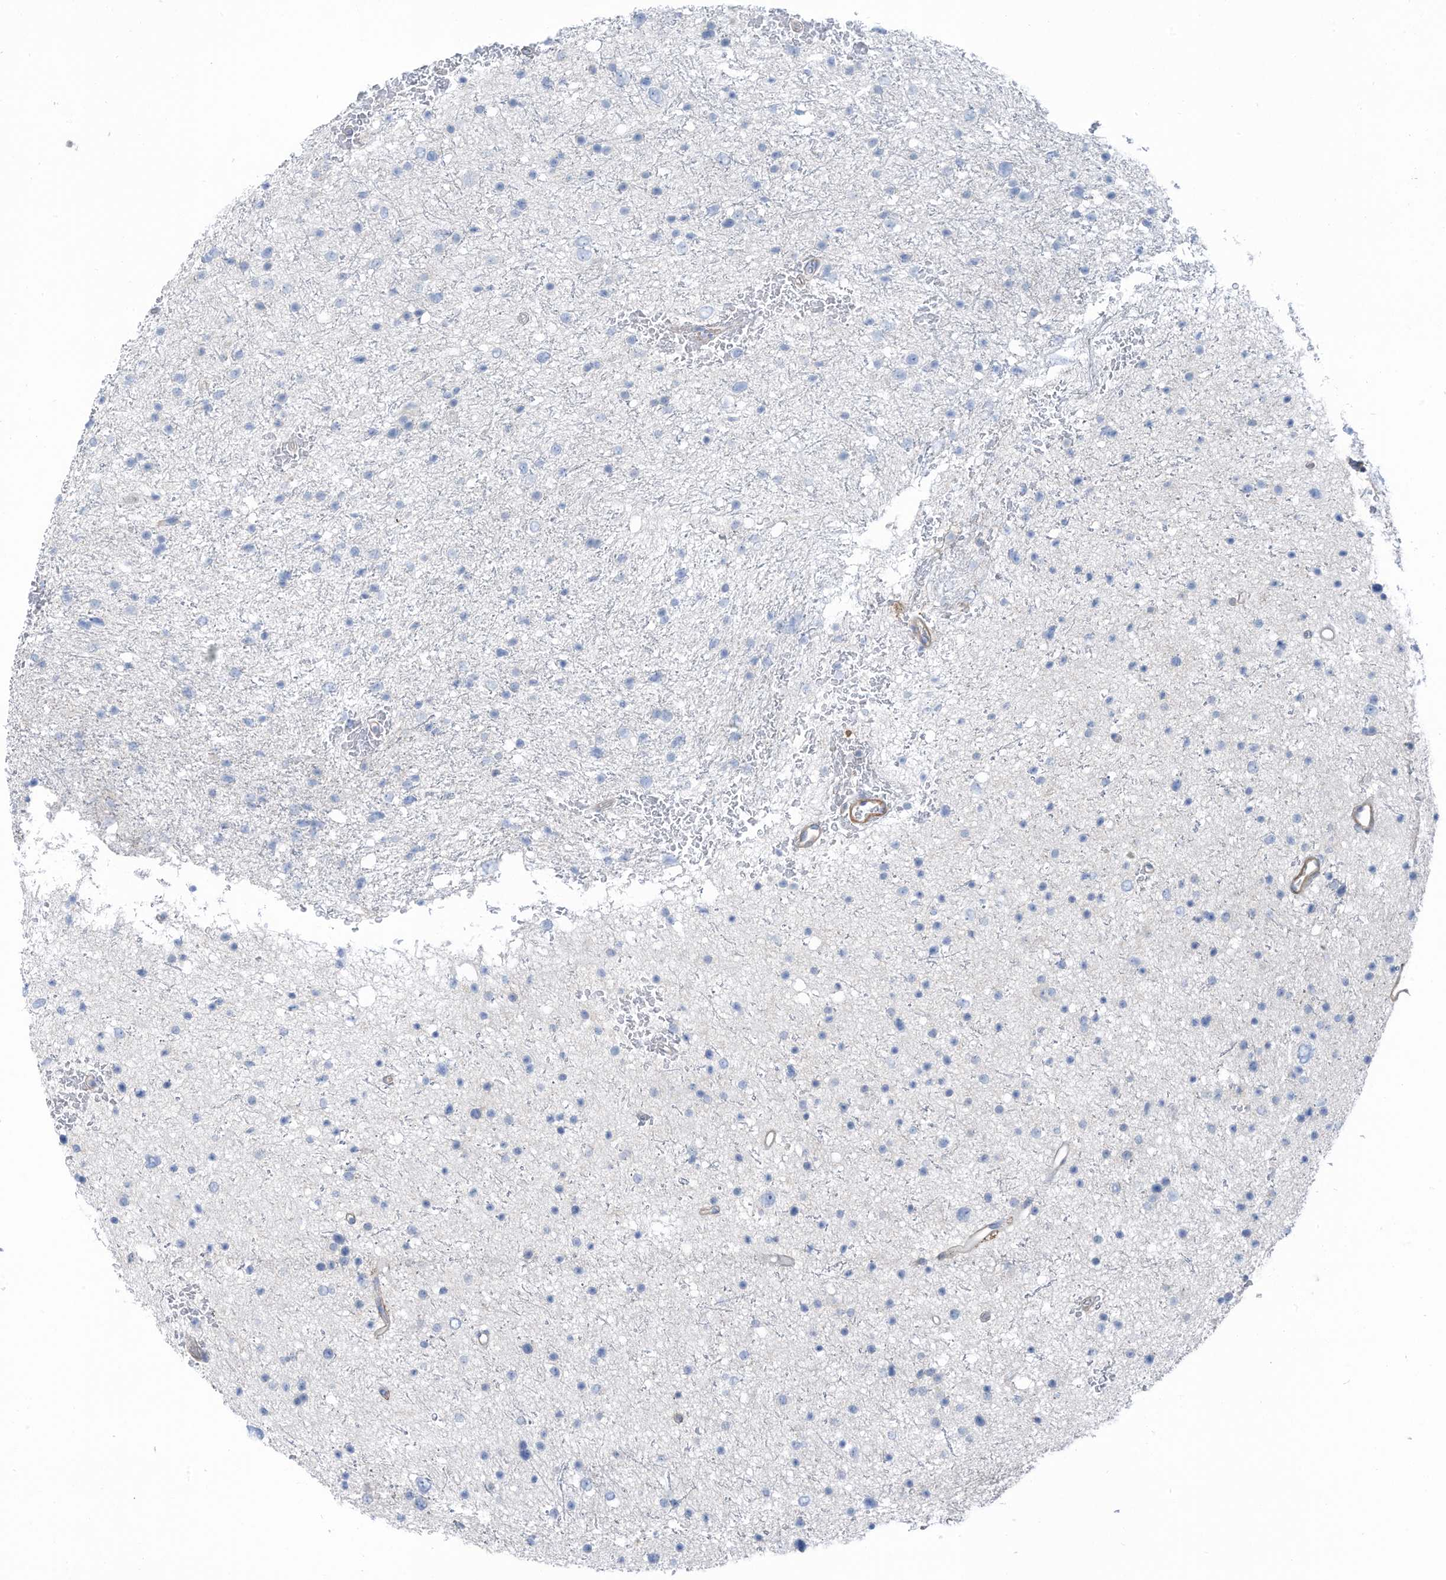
{"staining": {"intensity": "negative", "quantity": "none", "location": "none"}, "tissue": "glioma", "cell_type": "Tumor cells", "image_type": "cancer", "snomed": [{"axis": "morphology", "description": "Glioma, malignant, Low grade"}, {"axis": "topography", "description": "Brain"}], "caption": "Photomicrograph shows no significant protein positivity in tumor cells of malignant glioma (low-grade).", "gene": "ZNF846", "patient": {"sex": "female", "age": 37}}